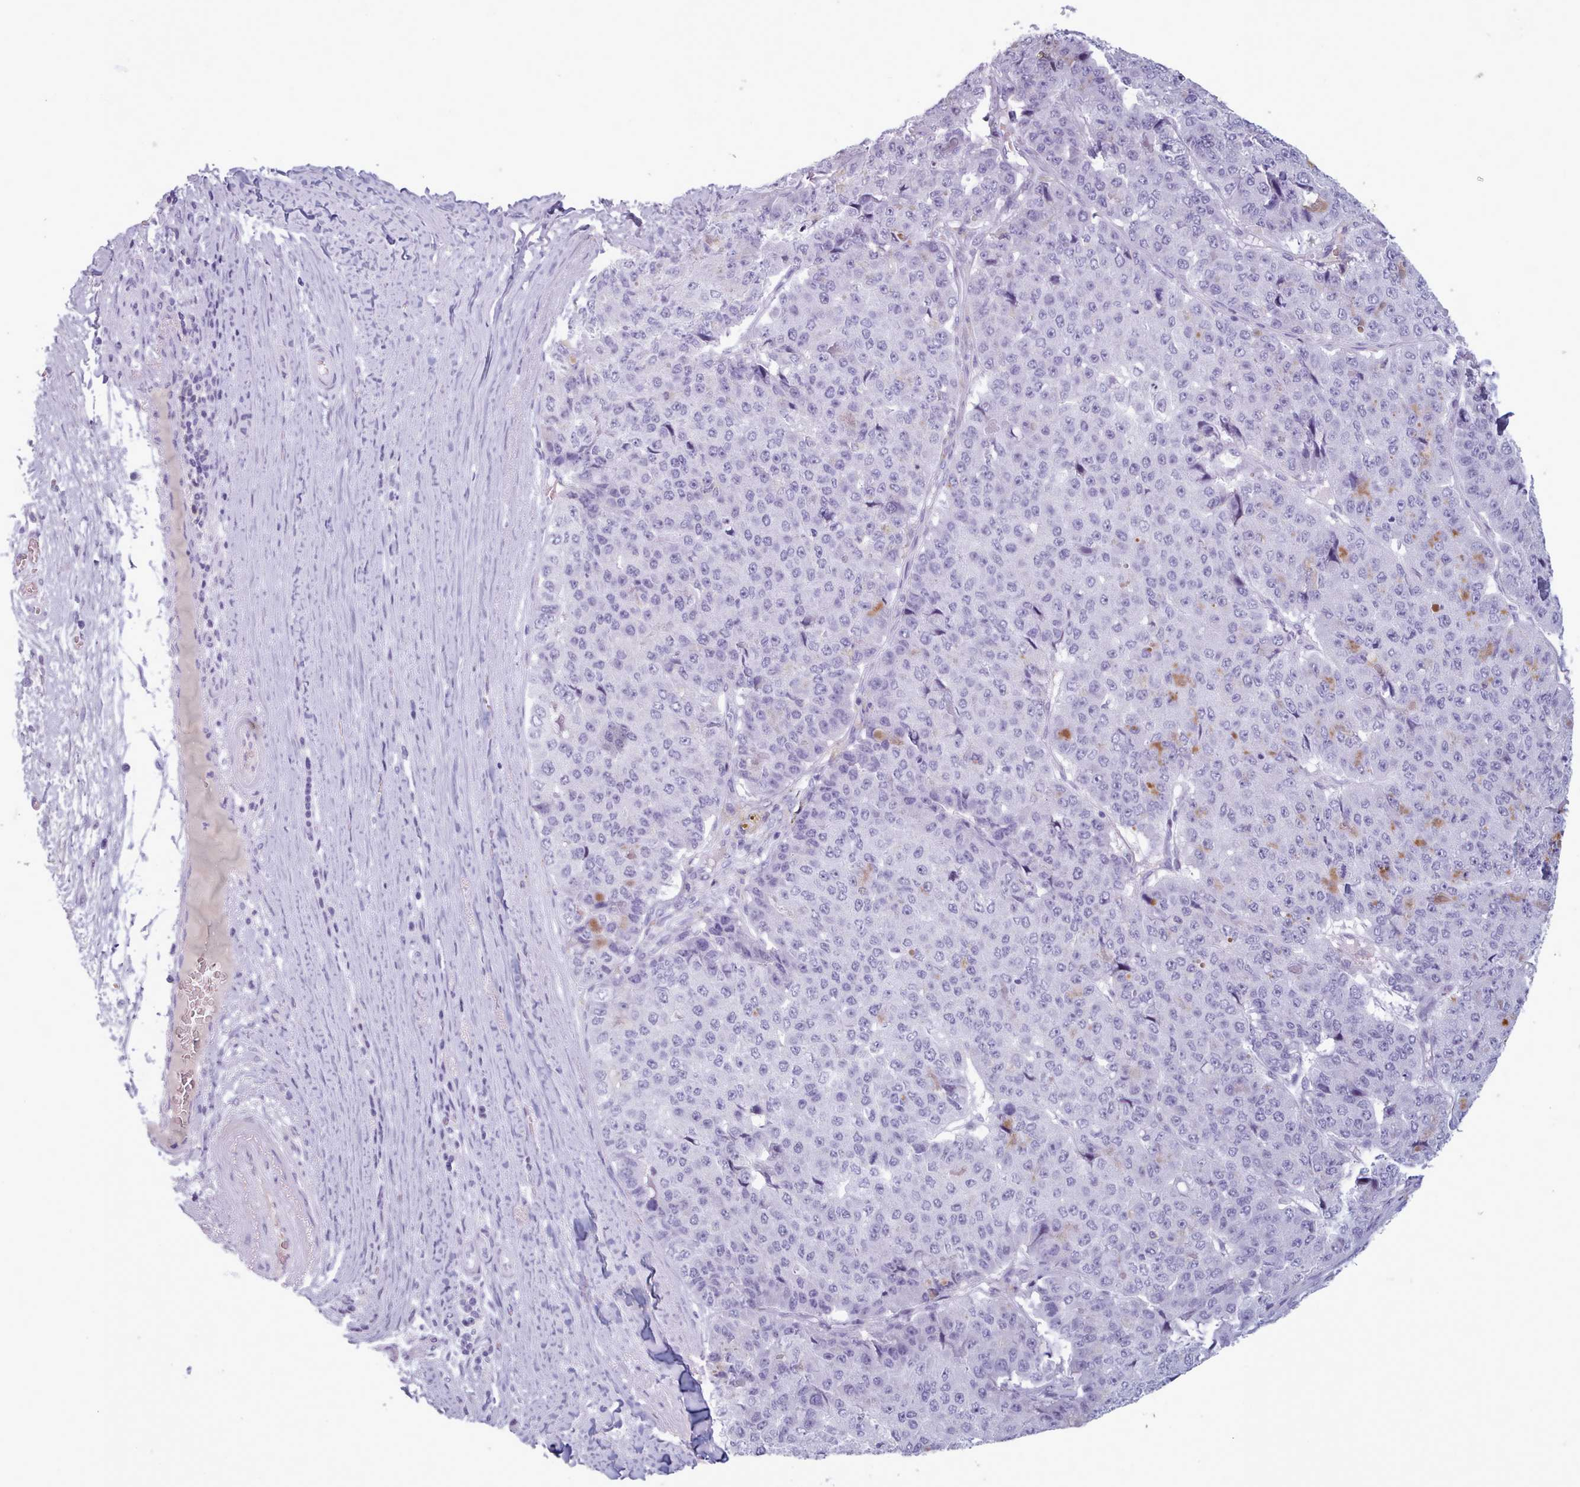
{"staining": {"intensity": "moderate", "quantity": "<25%", "location": "cytoplasmic/membranous"}, "tissue": "pancreatic cancer", "cell_type": "Tumor cells", "image_type": "cancer", "snomed": [{"axis": "morphology", "description": "Adenocarcinoma, NOS"}, {"axis": "topography", "description": "Pancreas"}], "caption": "DAB immunohistochemical staining of adenocarcinoma (pancreatic) reveals moderate cytoplasmic/membranous protein staining in approximately <25% of tumor cells.", "gene": "ZNF43", "patient": {"sex": "male", "age": 50}}